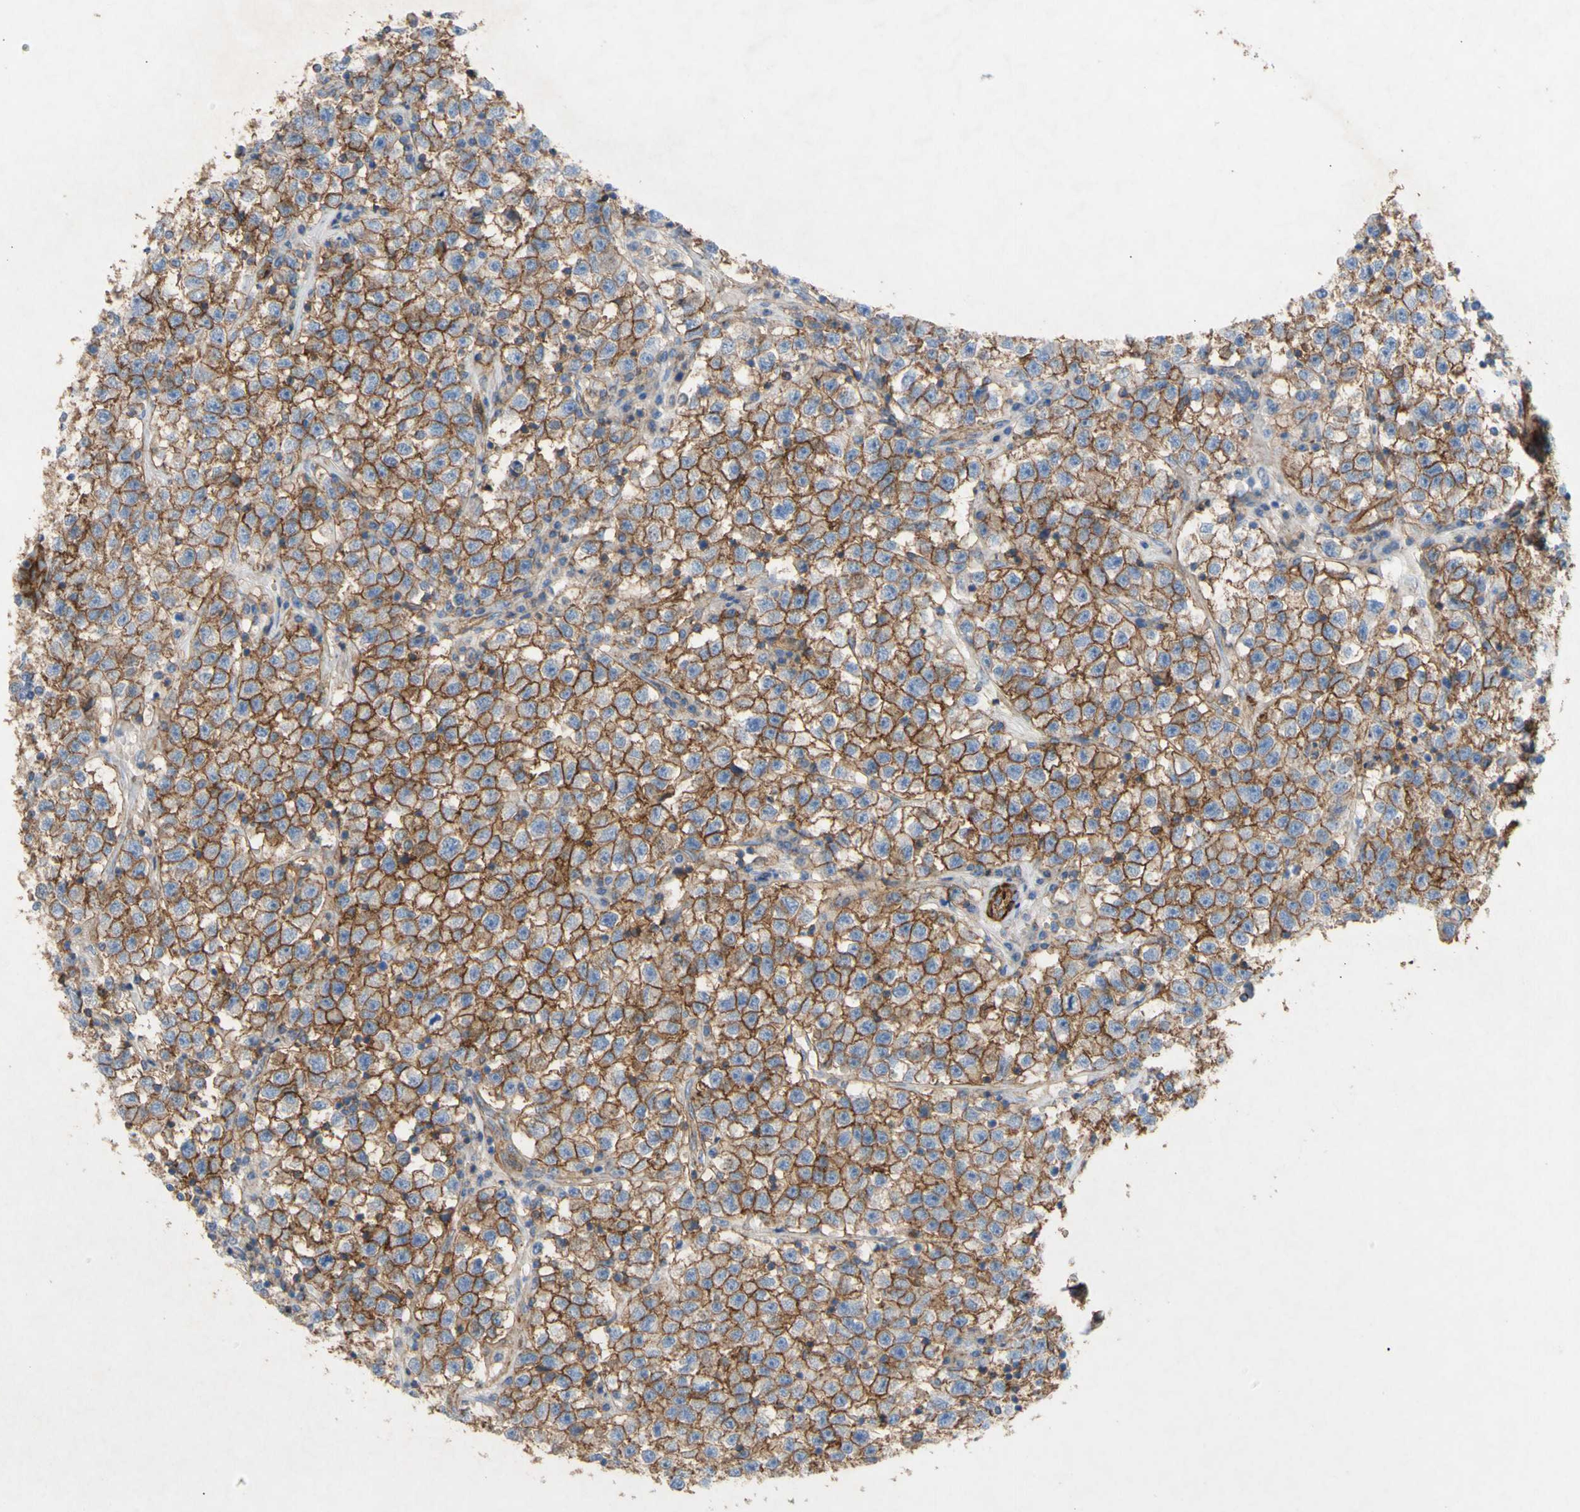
{"staining": {"intensity": "strong", "quantity": ">75%", "location": "cytoplasmic/membranous"}, "tissue": "testis cancer", "cell_type": "Tumor cells", "image_type": "cancer", "snomed": [{"axis": "morphology", "description": "Seminoma, NOS"}, {"axis": "topography", "description": "Testis"}], "caption": "Testis cancer stained for a protein reveals strong cytoplasmic/membranous positivity in tumor cells.", "gene": "ATP2A3", "patient": {"sex": "male", "age": 22}}